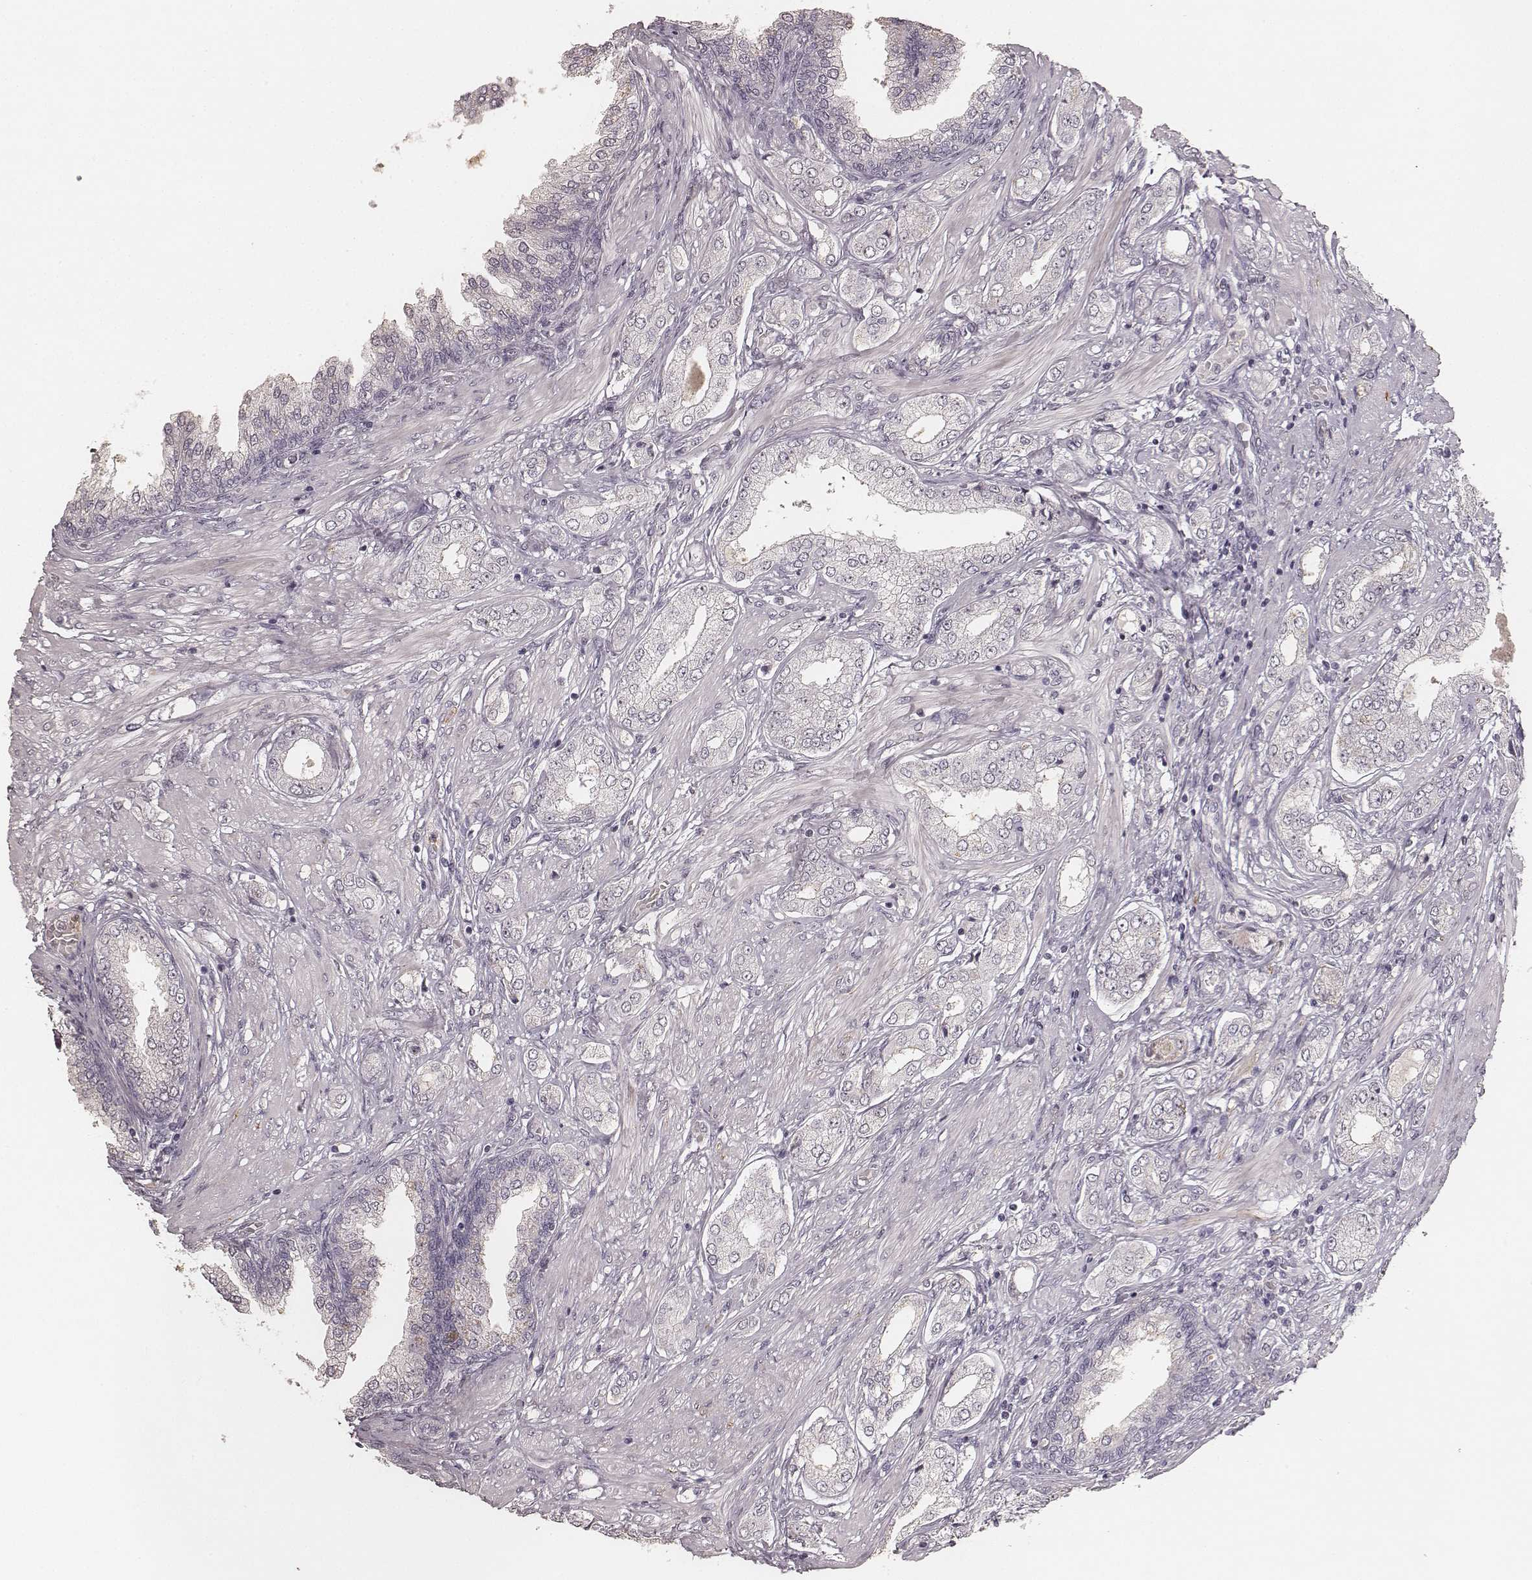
{"staining": {"intensity": "negative", "quantity": "none", "location": "none"}, "tissue": "prostate cancer", "cell_type": "Tumor cells", "image_type": "cancer", "snomed": [{"axis": "morphology", "description": "Adenocarcinoma, NOS"}, {"axis": "topography", "description": "Prostate"}], "caption": "Human adenocarcinoma (prostate) stained for a protein using IHC demonstrates no positivity in tumor cells.", "gene": "MADCAM1", "patient": {"sex": "male", "age": 63}}